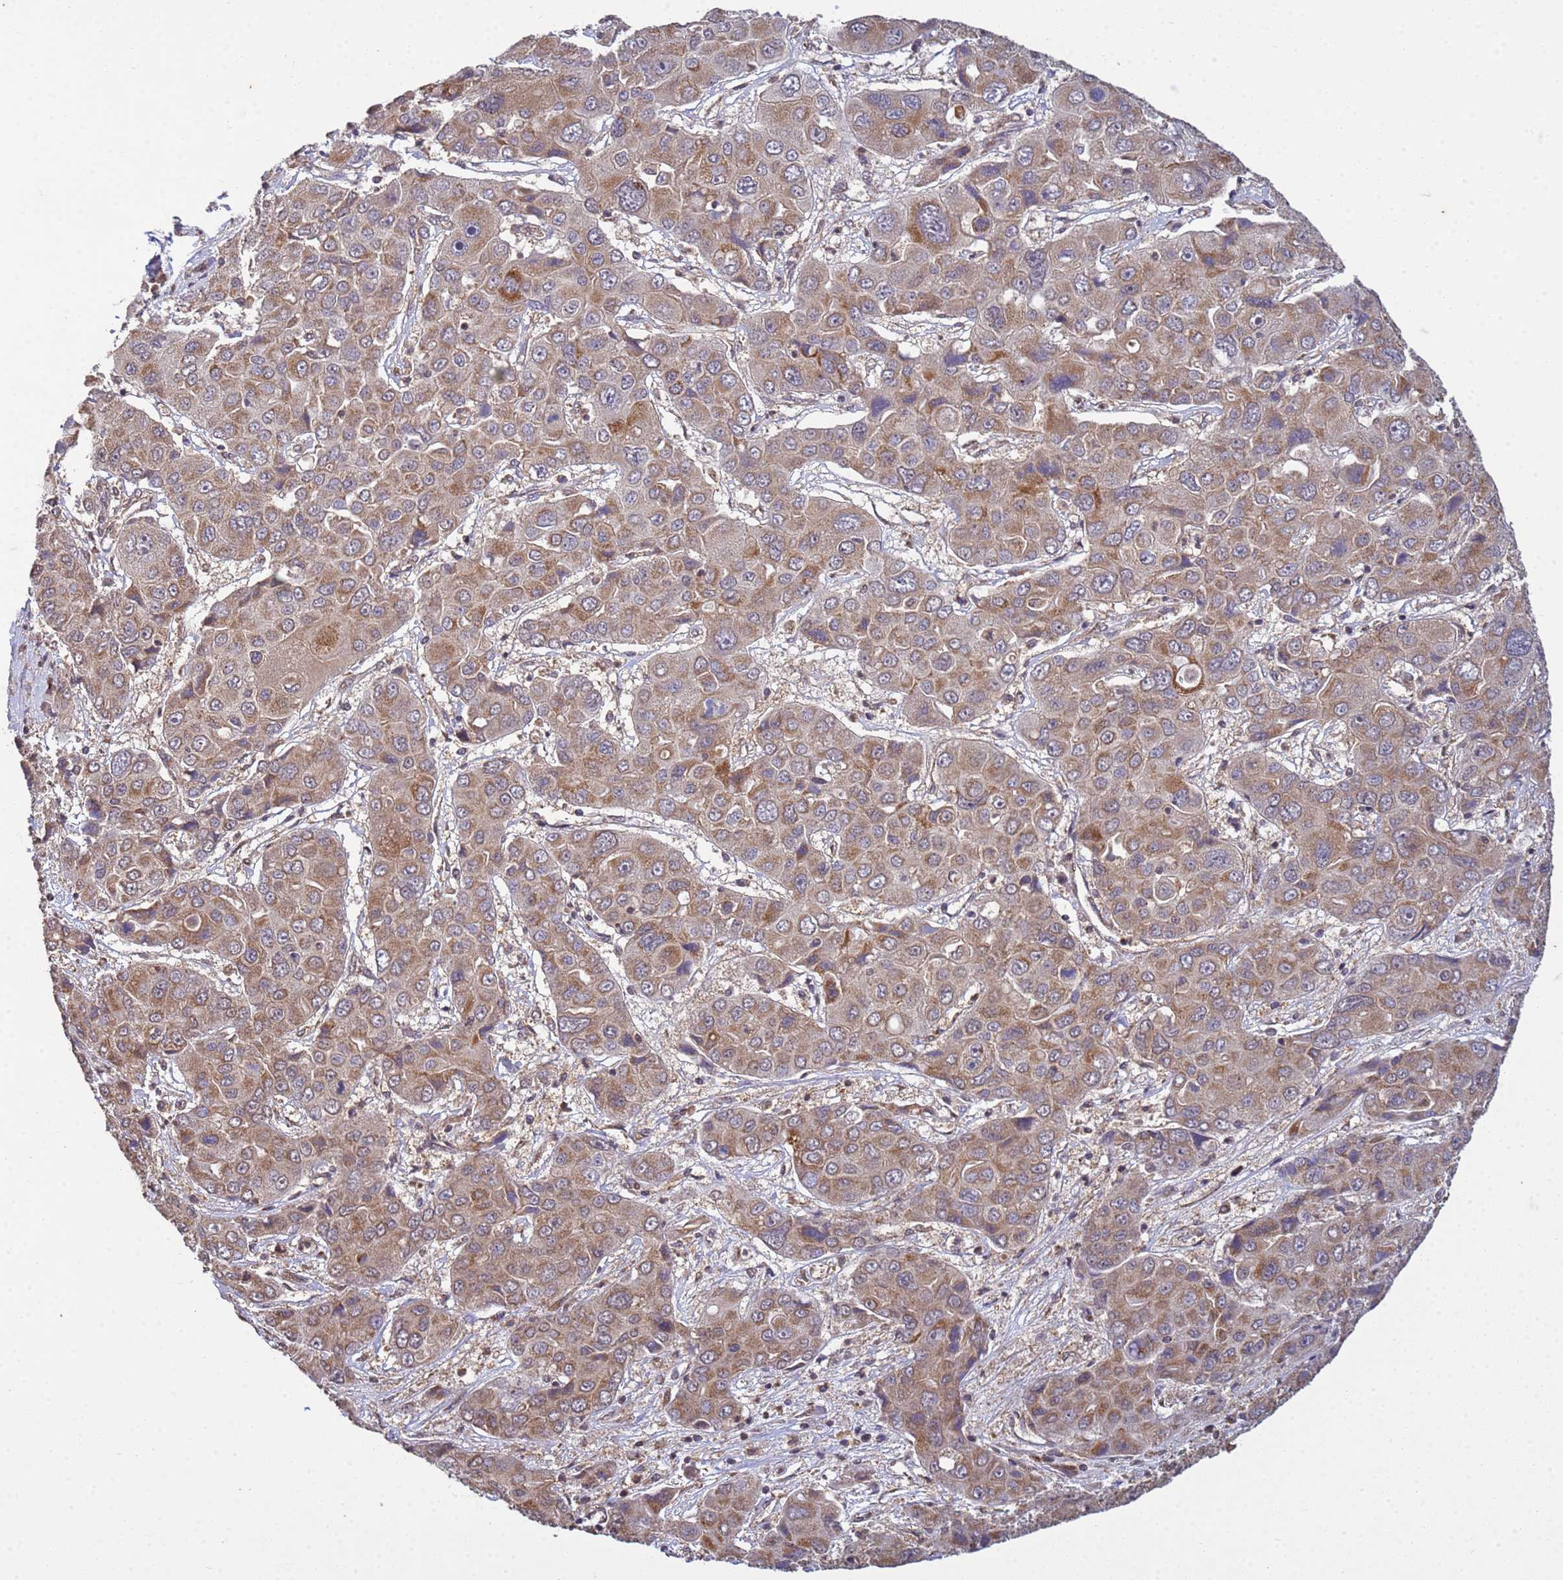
{"staining": {"intensity": "moderate", "quantity": ">75%", "location": "cytoplasmic/membranous"}, "tissue": "liver cancer", "cell_type": "Tumor cells", "image_type": "cancer", "snomed": [{"axis": "morphology", "description": "Cholangiocarcinoma"}, {"axis": "topography", "description": "Liver"}], "caption": "Approximately >75% of tumor cells in human liver cancer exhibit moderate cytoplasmic/membranous protein positivity as visualized by brown immunohistochemical staining.", "gene": "P2RX7", "patient": {"sex": "male", "age": 67}}